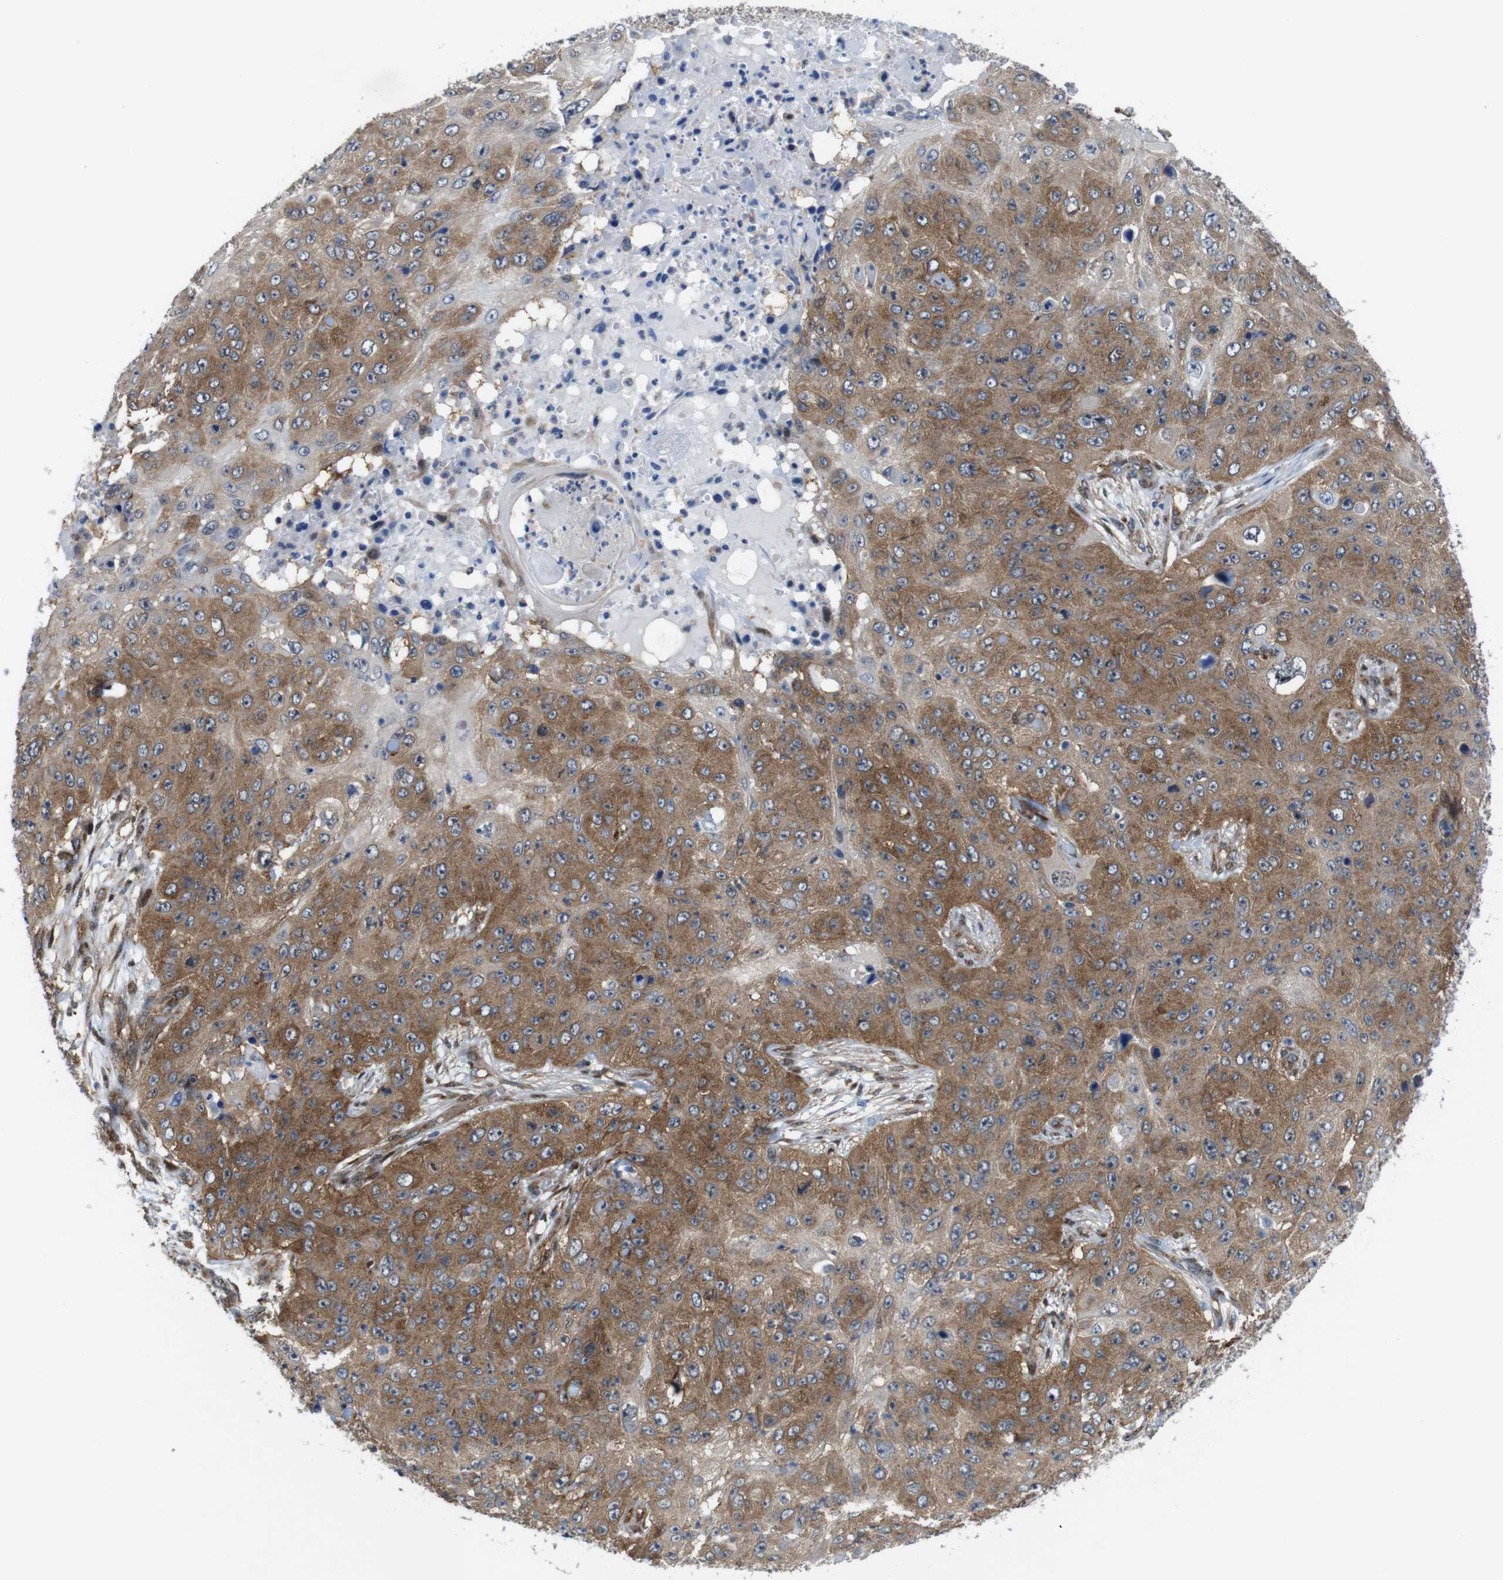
{"staining": {"intensity": "moderate", "quantity": ">75%", "location": "cytoplasmic/membranous"}, "tissue": "skin cancer", "cell_type": "Tumor cells", "image_type": "cancer", "snomed": [{"axis": "morphology", "description": "Squamous cell carcinoma, NOS"}, {"axis": "topography", "description": "Skin"}], "caption": "Approximately >75% of tumor cells in skin cancer (squamous cell carcinoma) display moderate cytoplasmic/membranous protein staining as visualized by brown immunohistochemical staining.", "gene": "PTGER4", "patient": {"sex": "female", "age": 80}}